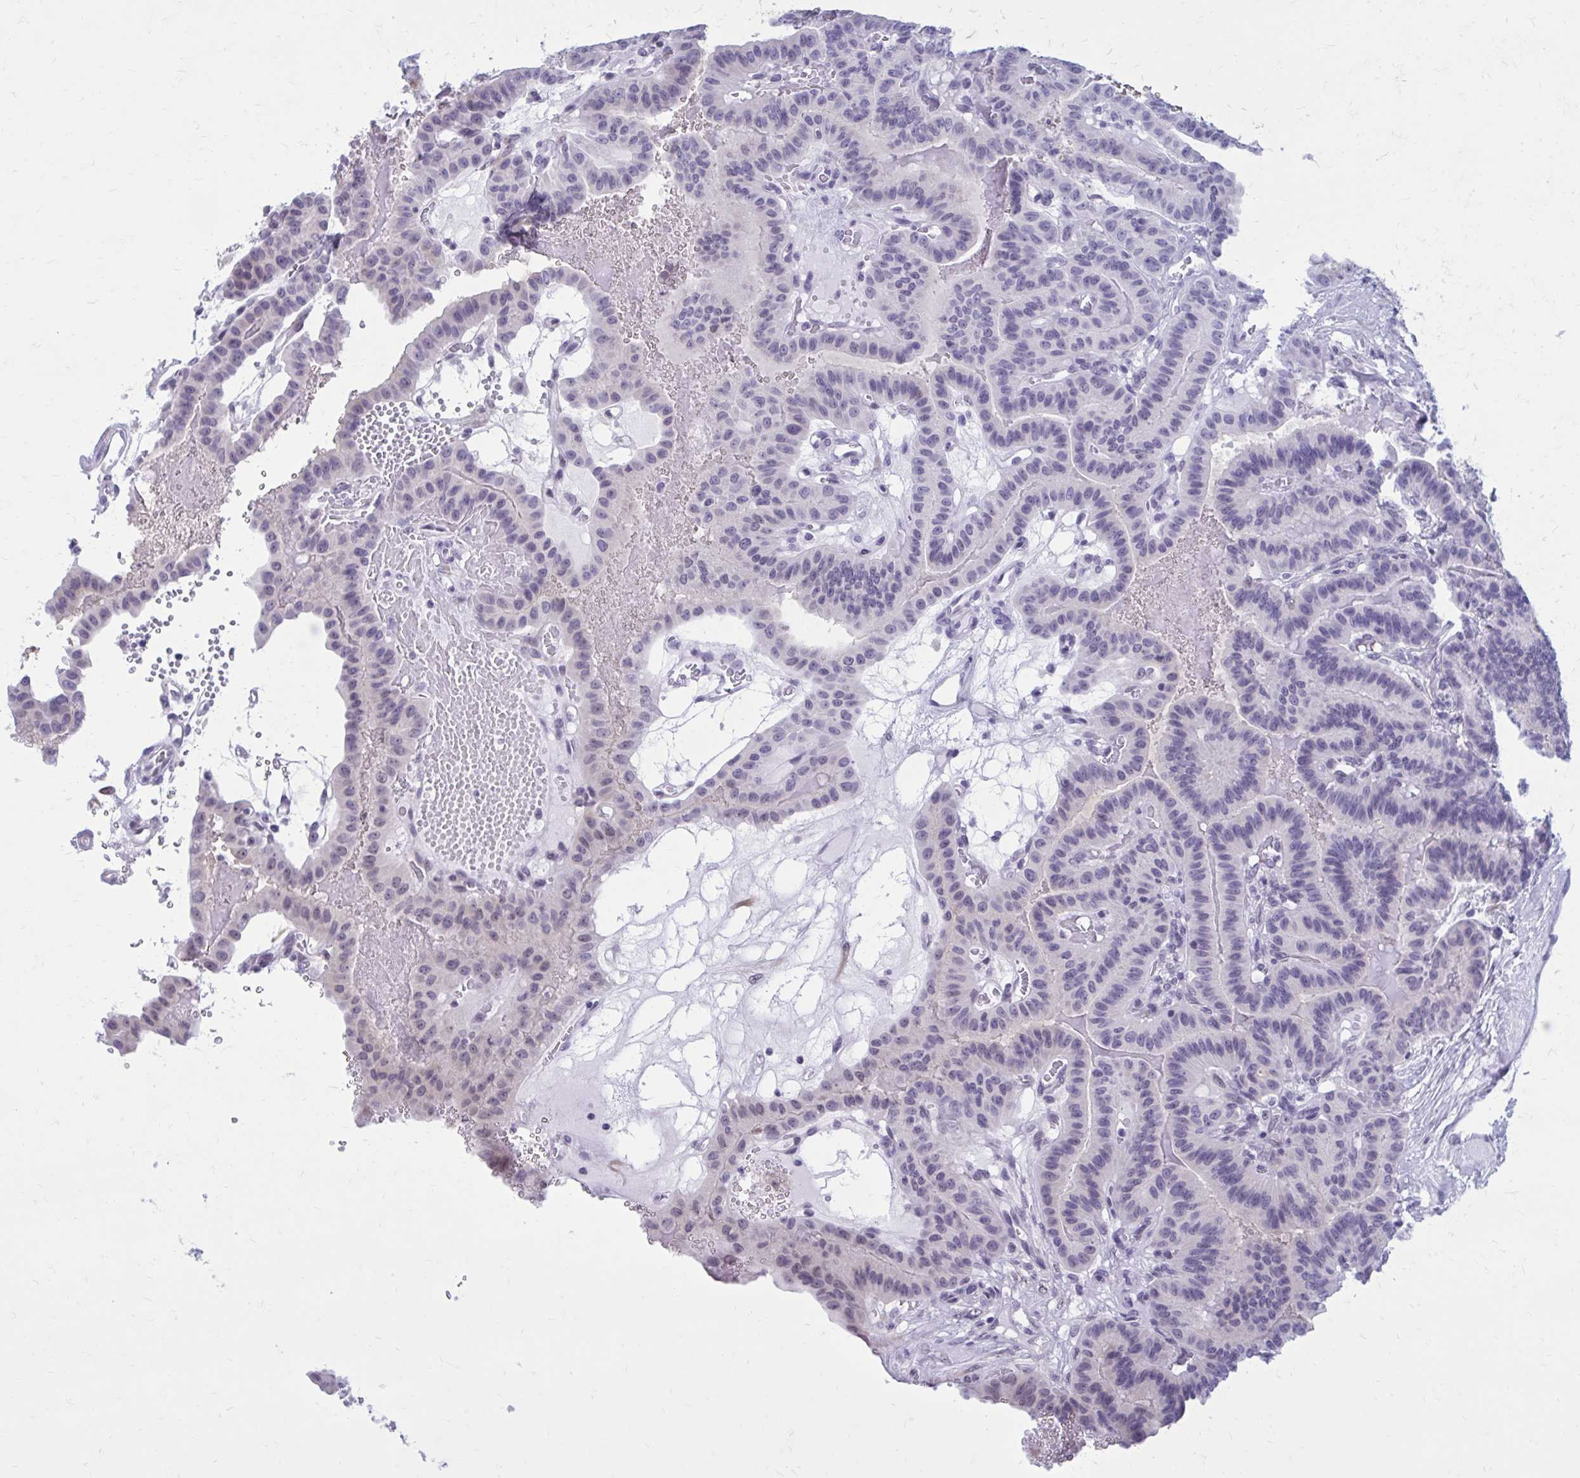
{"staining": {"intensity": "negative", "quantity": "none", "location": "none"}, "tissue": "thyroid cancer", "cell_type": "Tumor cells", "image_type": "cancer", "snomed": [{"axis": "morphology", "description": "Papillary adenocarcinoma, NOS"}, {"axis": "topography", "description": "Thyroid gland"}], "caption": "Immunohistochemistry of papillary adenocarcinoma (thyroid) reveals no expression in tumor cells. The staining was performed using DAB (3,3'-diaminobenzidine) to visualize the protein expression in brown, while the nuclei were stained in blue with hematoxylin (Magnification: 20x).", "gene": "PROSER1", "patient": {"sex": "male", "age": 87}}